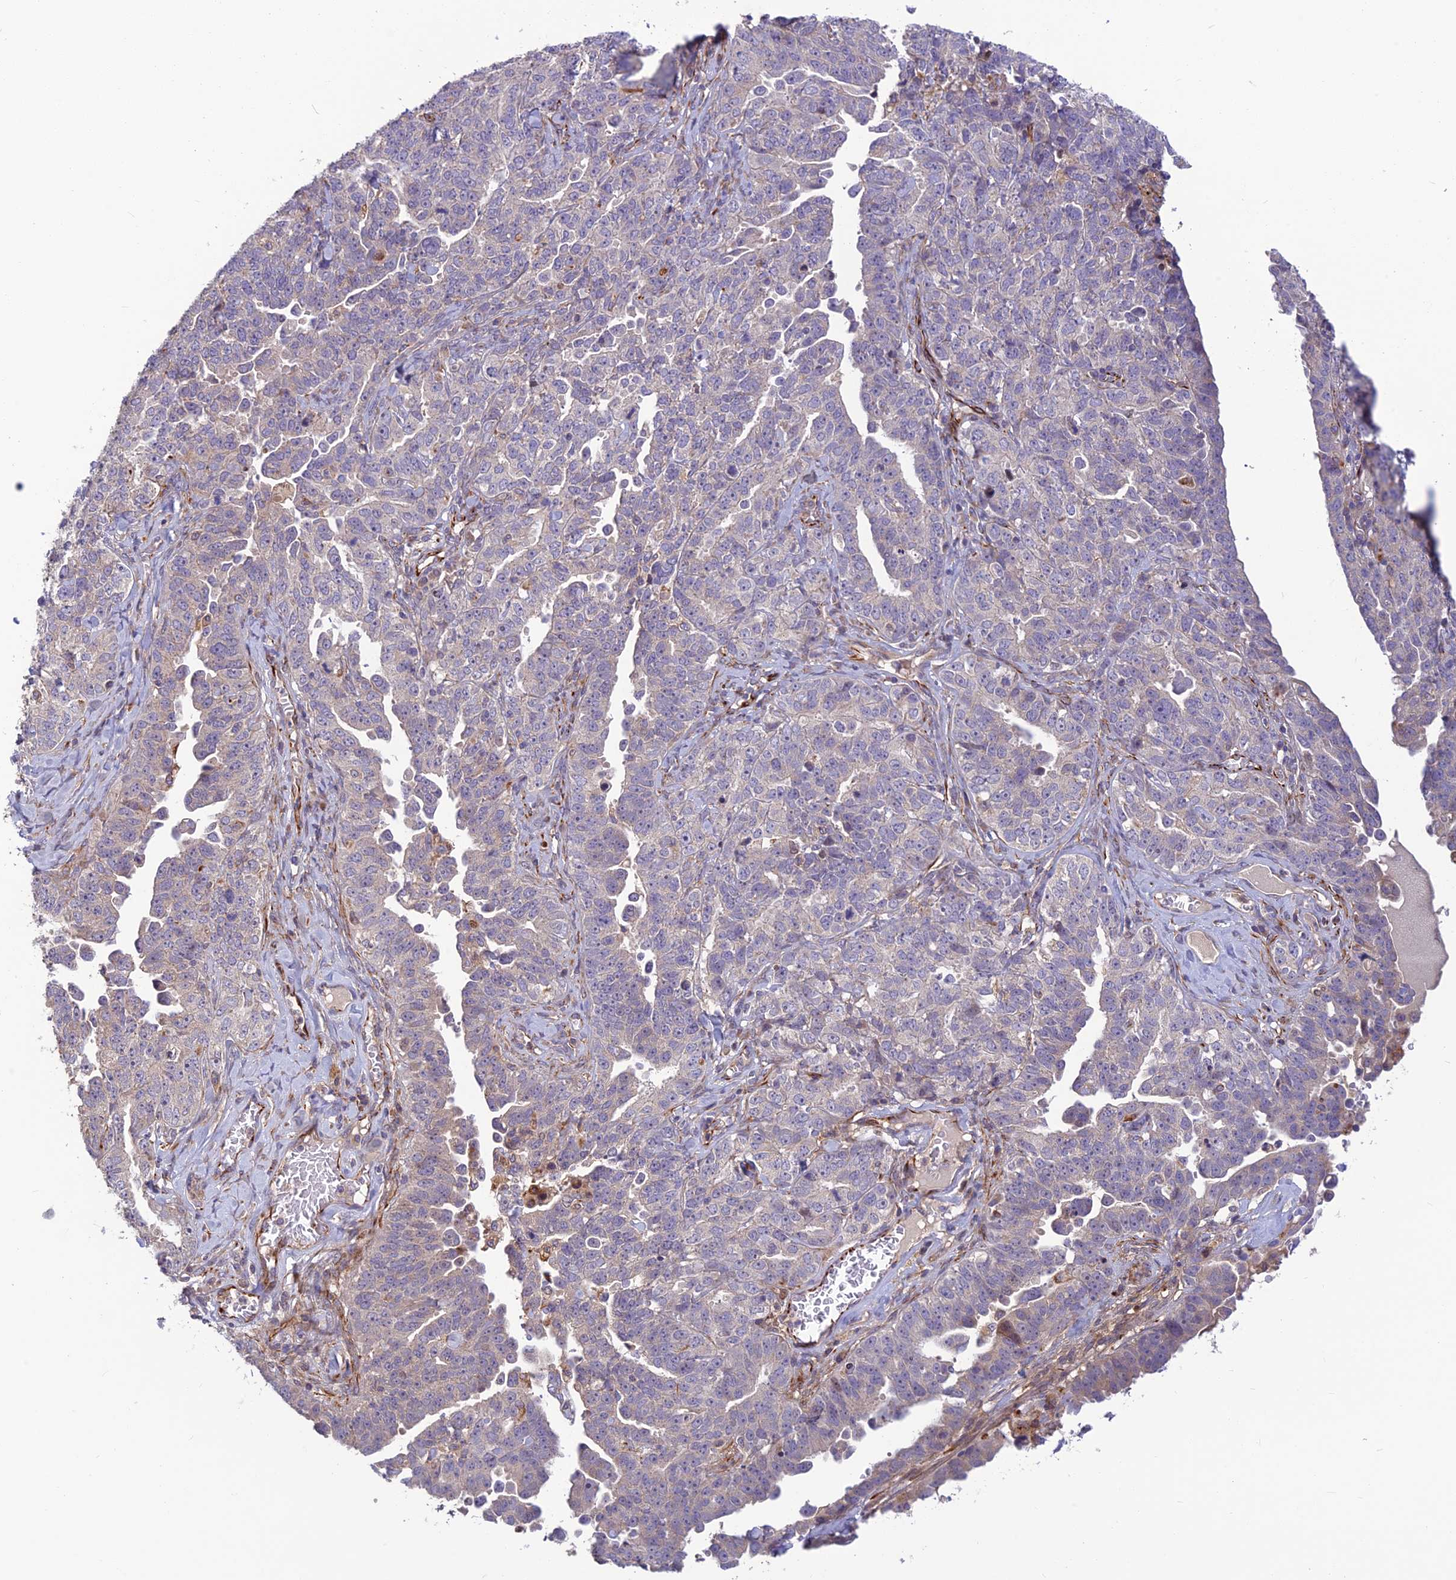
{"staining": {"intensity": "negative", "quantity": "none", "location": "none"}, "tissue": "ovarian cancer", "cell_type": "Tumor cells", "image_type": "cancer", "snomed": [{"axis": "morphology", "description": "Carcinoma, endometroid"}, {"axis": "topography", "description": "Ovary"}], "caption": "This image is of ovarian endometroid carcinoma stained with immunohistochemistry (IHC) to label a protein in brown with the nuclei are counter-stained blue. There is no positivity in tumor cells.", "gene": "ST8SIA5", "patient": {"sex": "female", "age": 62}}